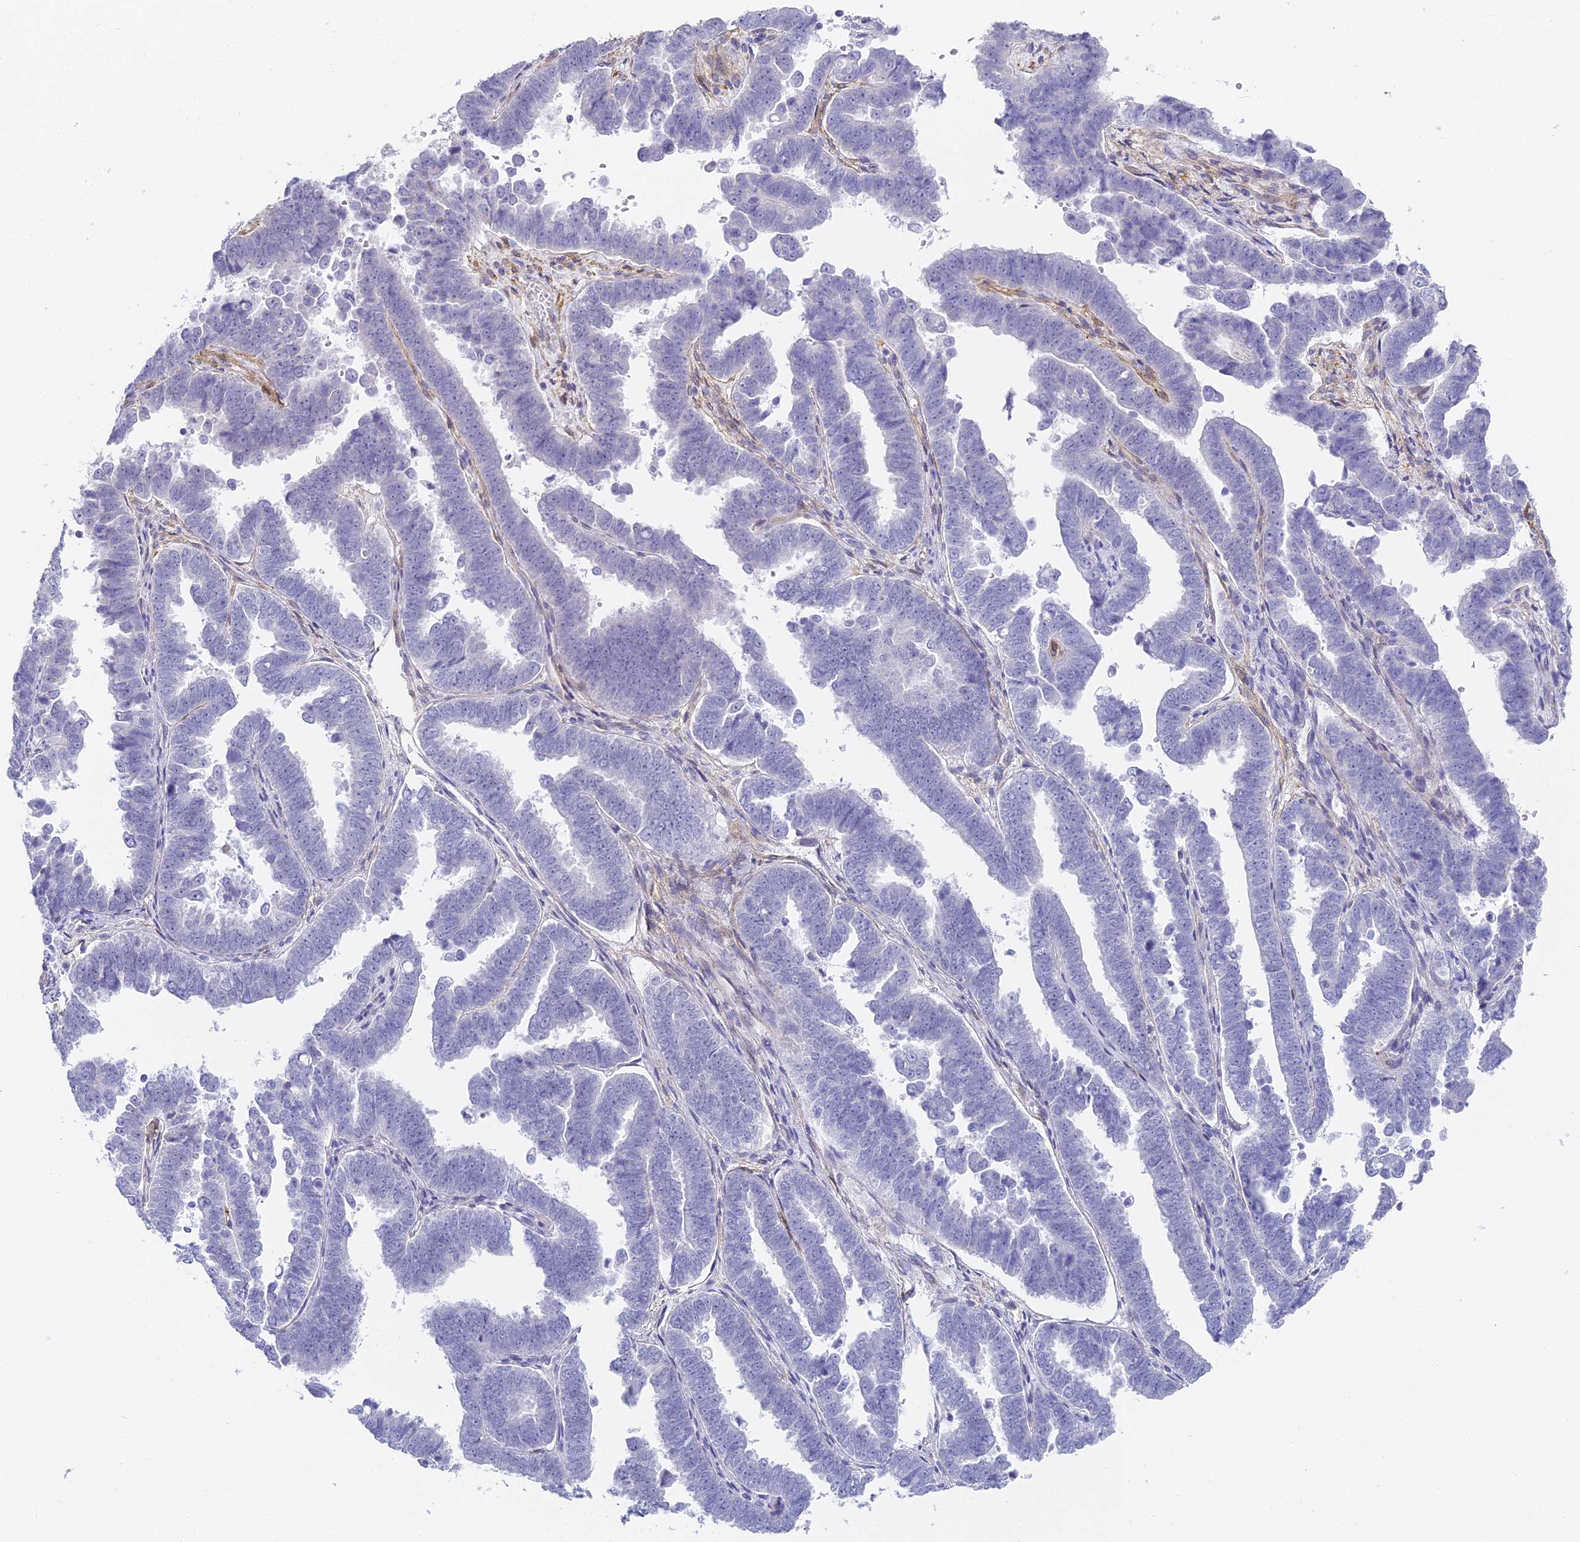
{"staining": {"intensity": "negative", "quantity": "none", "location": "none"}, "tissue": "endometrial cancer", "cell_type": "Tumor cells", "image_type": "cancer", "snomed": [{"axis": "morphology", "description": "Adenocarcinoma, NOS"}, {"axis": "topography", "description": "Endometrium"}], "caption": "Endometrial adenocarcinoma was stained to show a protein in brown. There is no significant positivity in tumor cells.", "gene": "GJA1", "patient": {"sex": "female", "age": 75}}